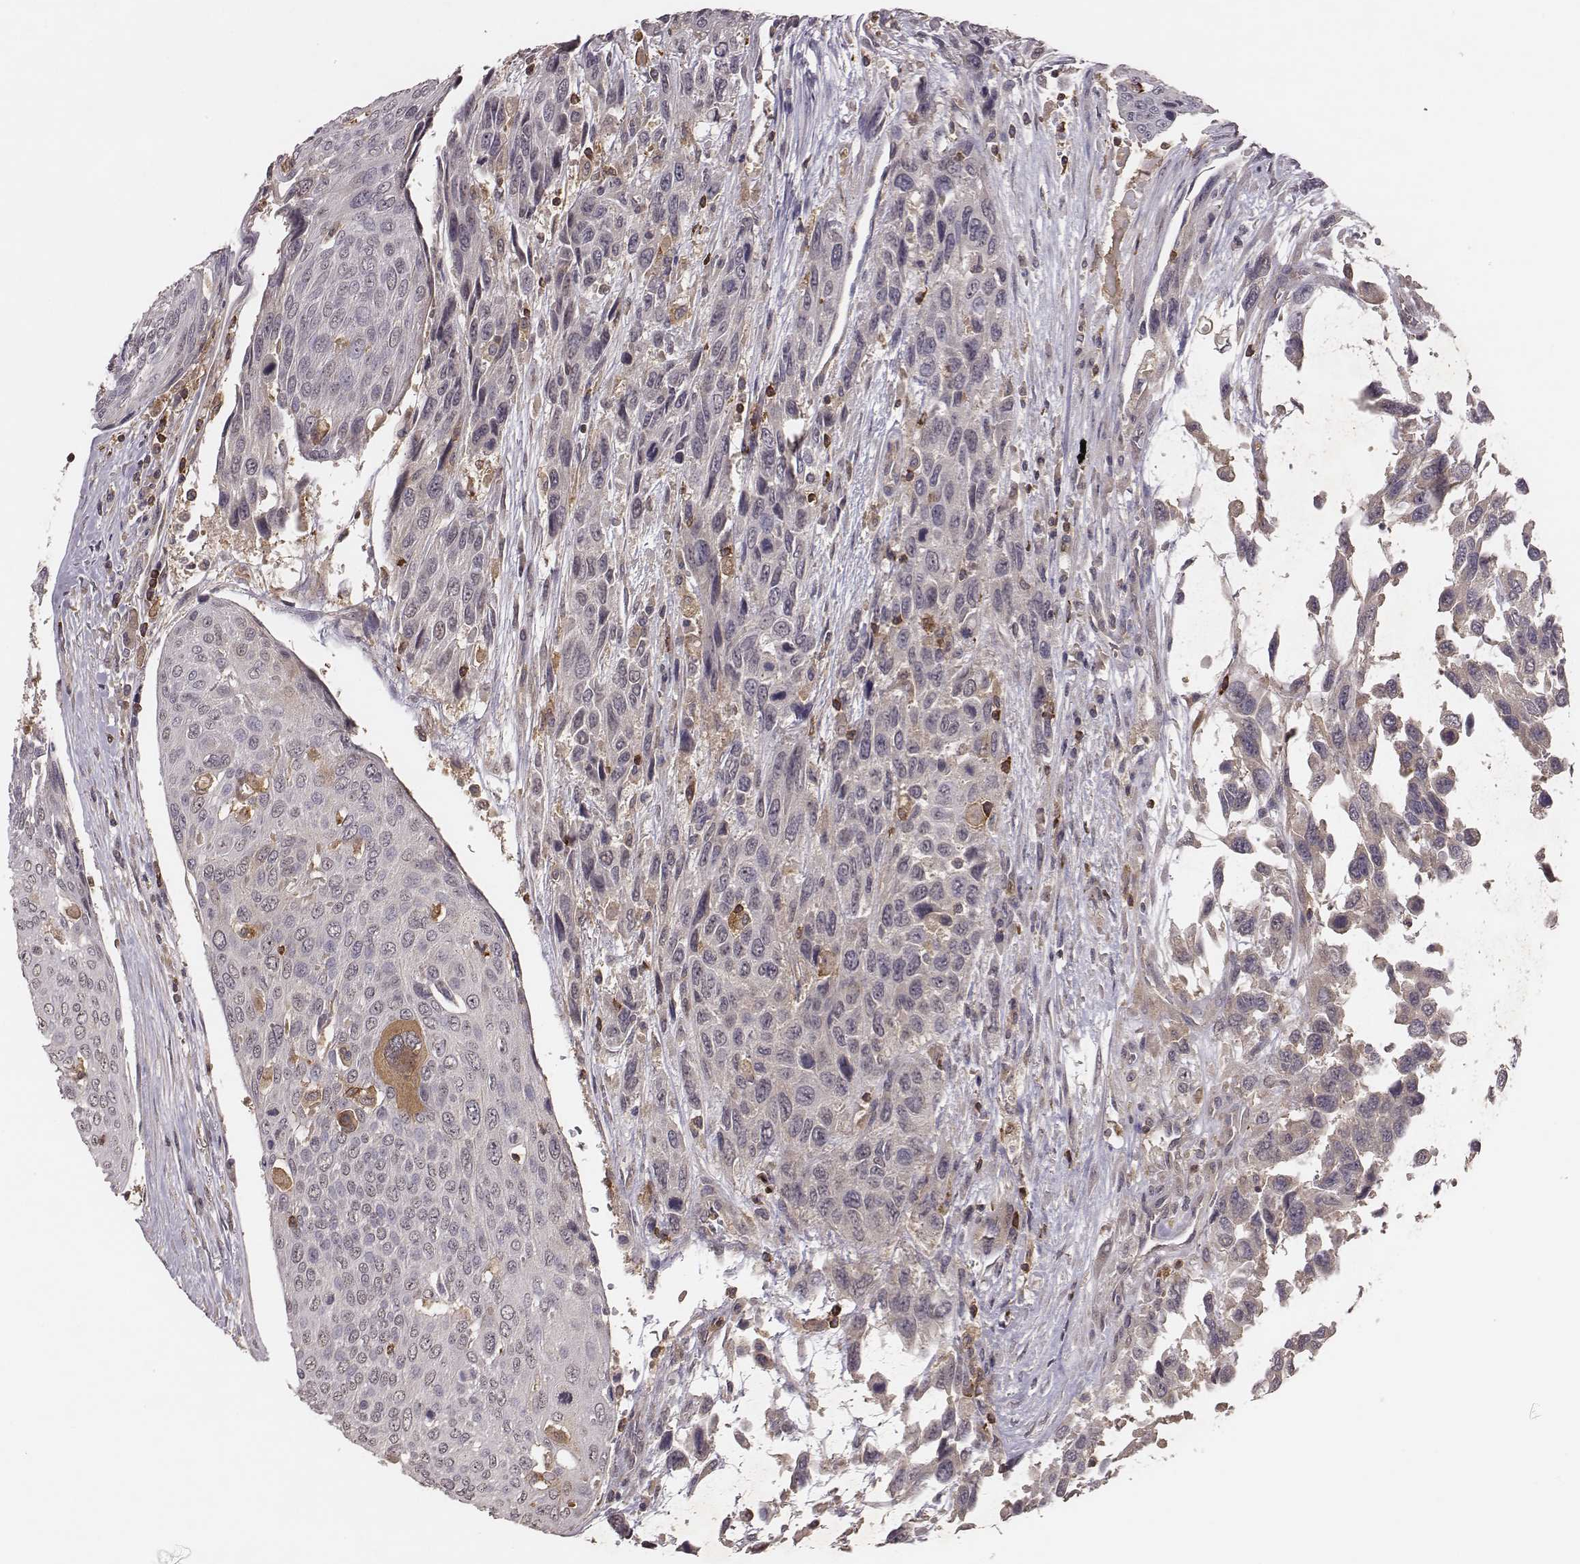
{"staining": {"intensity": "negative", "quantity": "none", "location": "none"}, "tissue": "urothelial cancer", "cell_type": "Tumor cells", "image_type": "cancer", "snomed": [{"axis": "morphology", "description": "Urothelial carcinoma, High grade"}, {"axis": "topography", "description": "Urinary bladder"}], "caption": "There is no significant positivity in tumor cells of urothelial cancer.", "gene": "PILRA", "patient": {"sex": "female", "age": 70}}